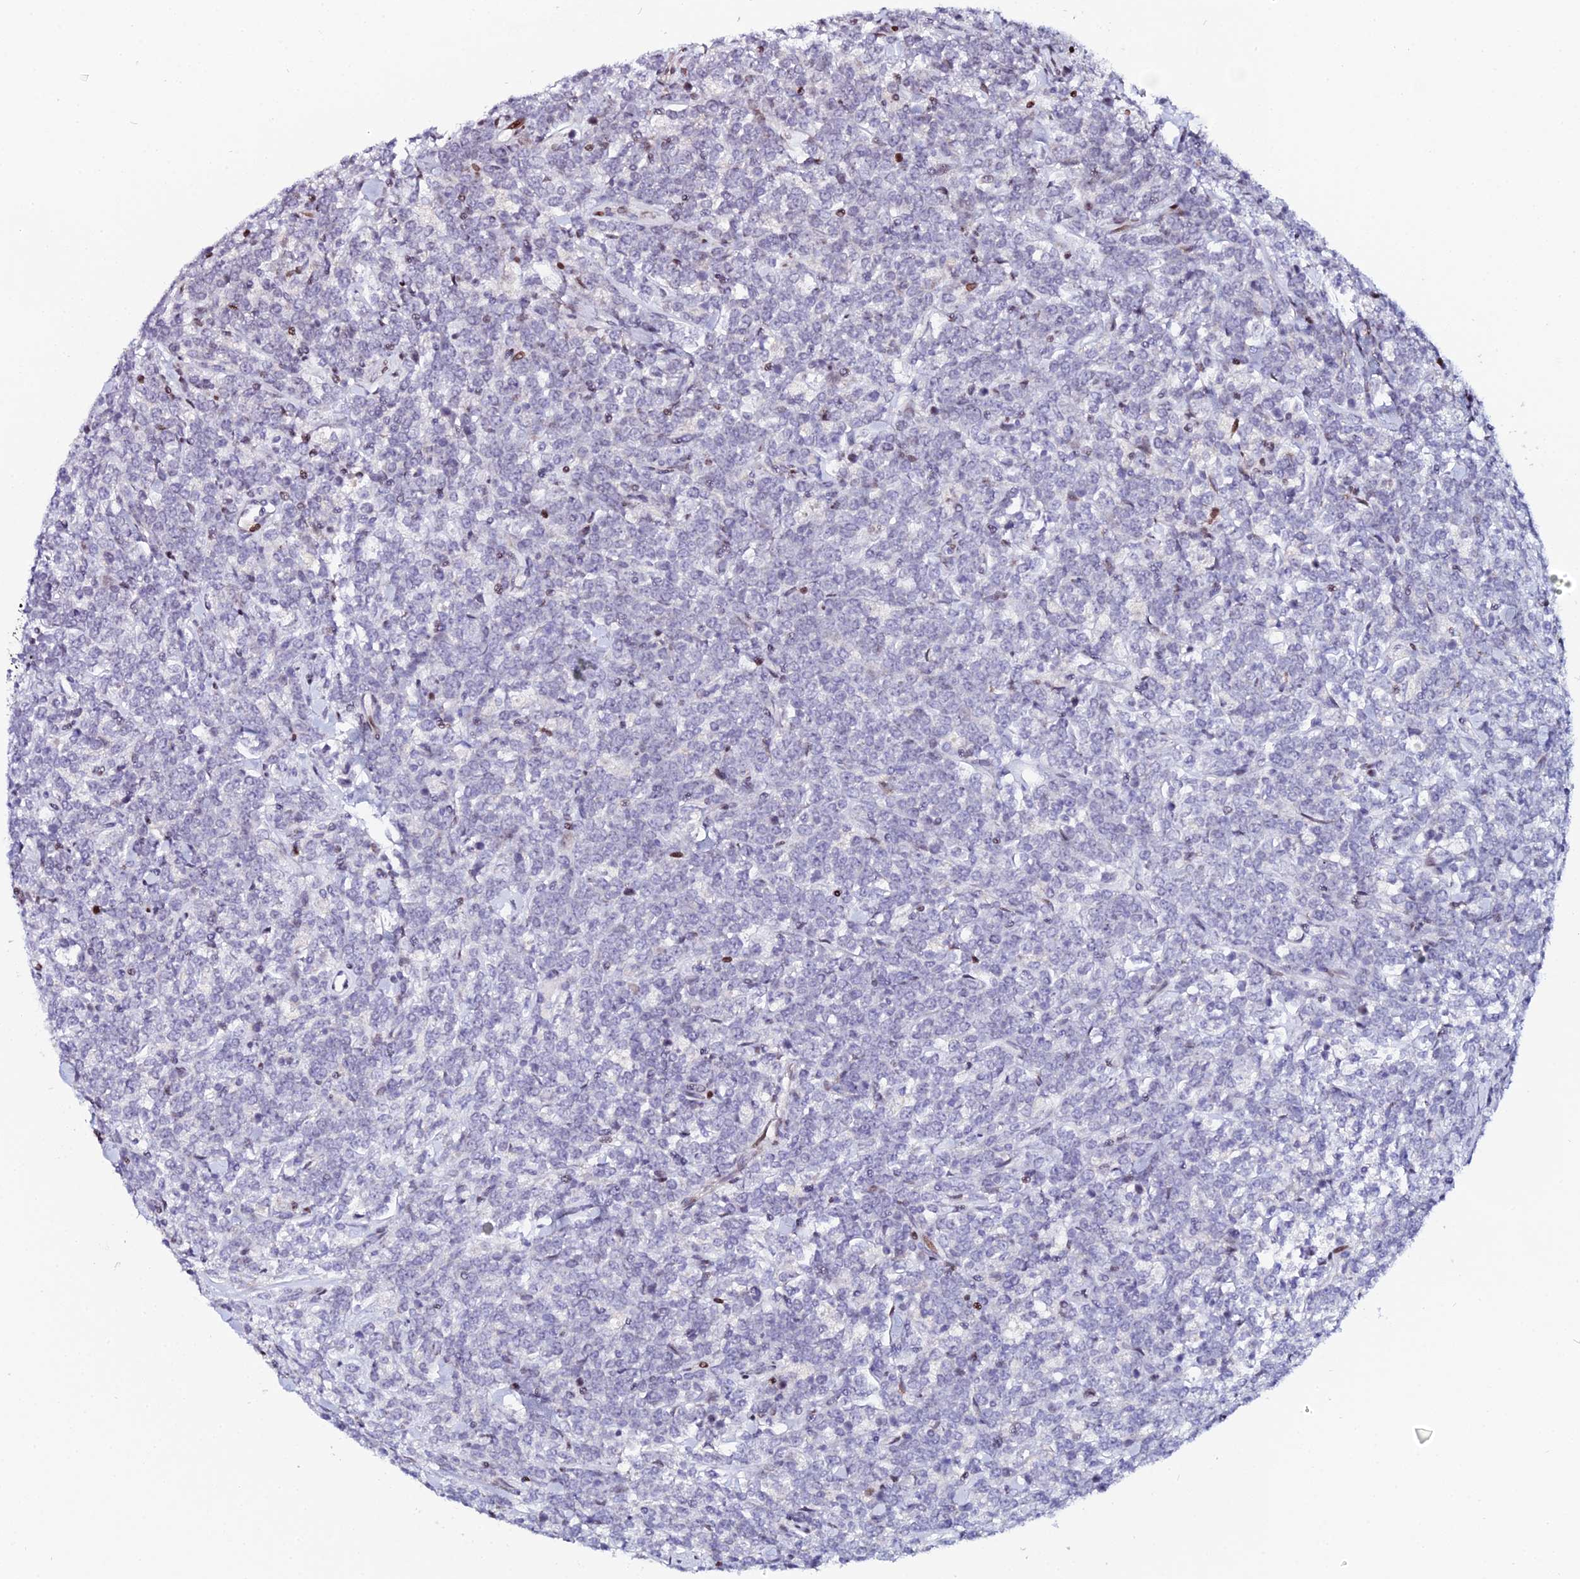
{"staining": {"intensity": "moderate", "quantity": "<25%", "location": "nuclear"}, "tissue": "lymphoma", "cell_type": "Tumor cells", "image_type": "cancer", "snomed": [{"axis": "morphology", "description": "Malignant lymphoma, non-Hodgkin's type, High grade"}, {"axis": "topography", "description": "Small intestine"}], "caption": "DAB (3,3'-diaminobenzidine) immunohistochemical staining of human lymphoma demonstrates moderate nuclear protein positivity in approximately <25% of tumor cells. The staining was performed using DAB (3,3'-diaminobenzidine) to visualize the protein expression in brown, while the nuclei were stained in blue with hematoxylin (Magnification: 20x).", "gene": "MYNN", "patient": {"sex": "male", "age": 8}}